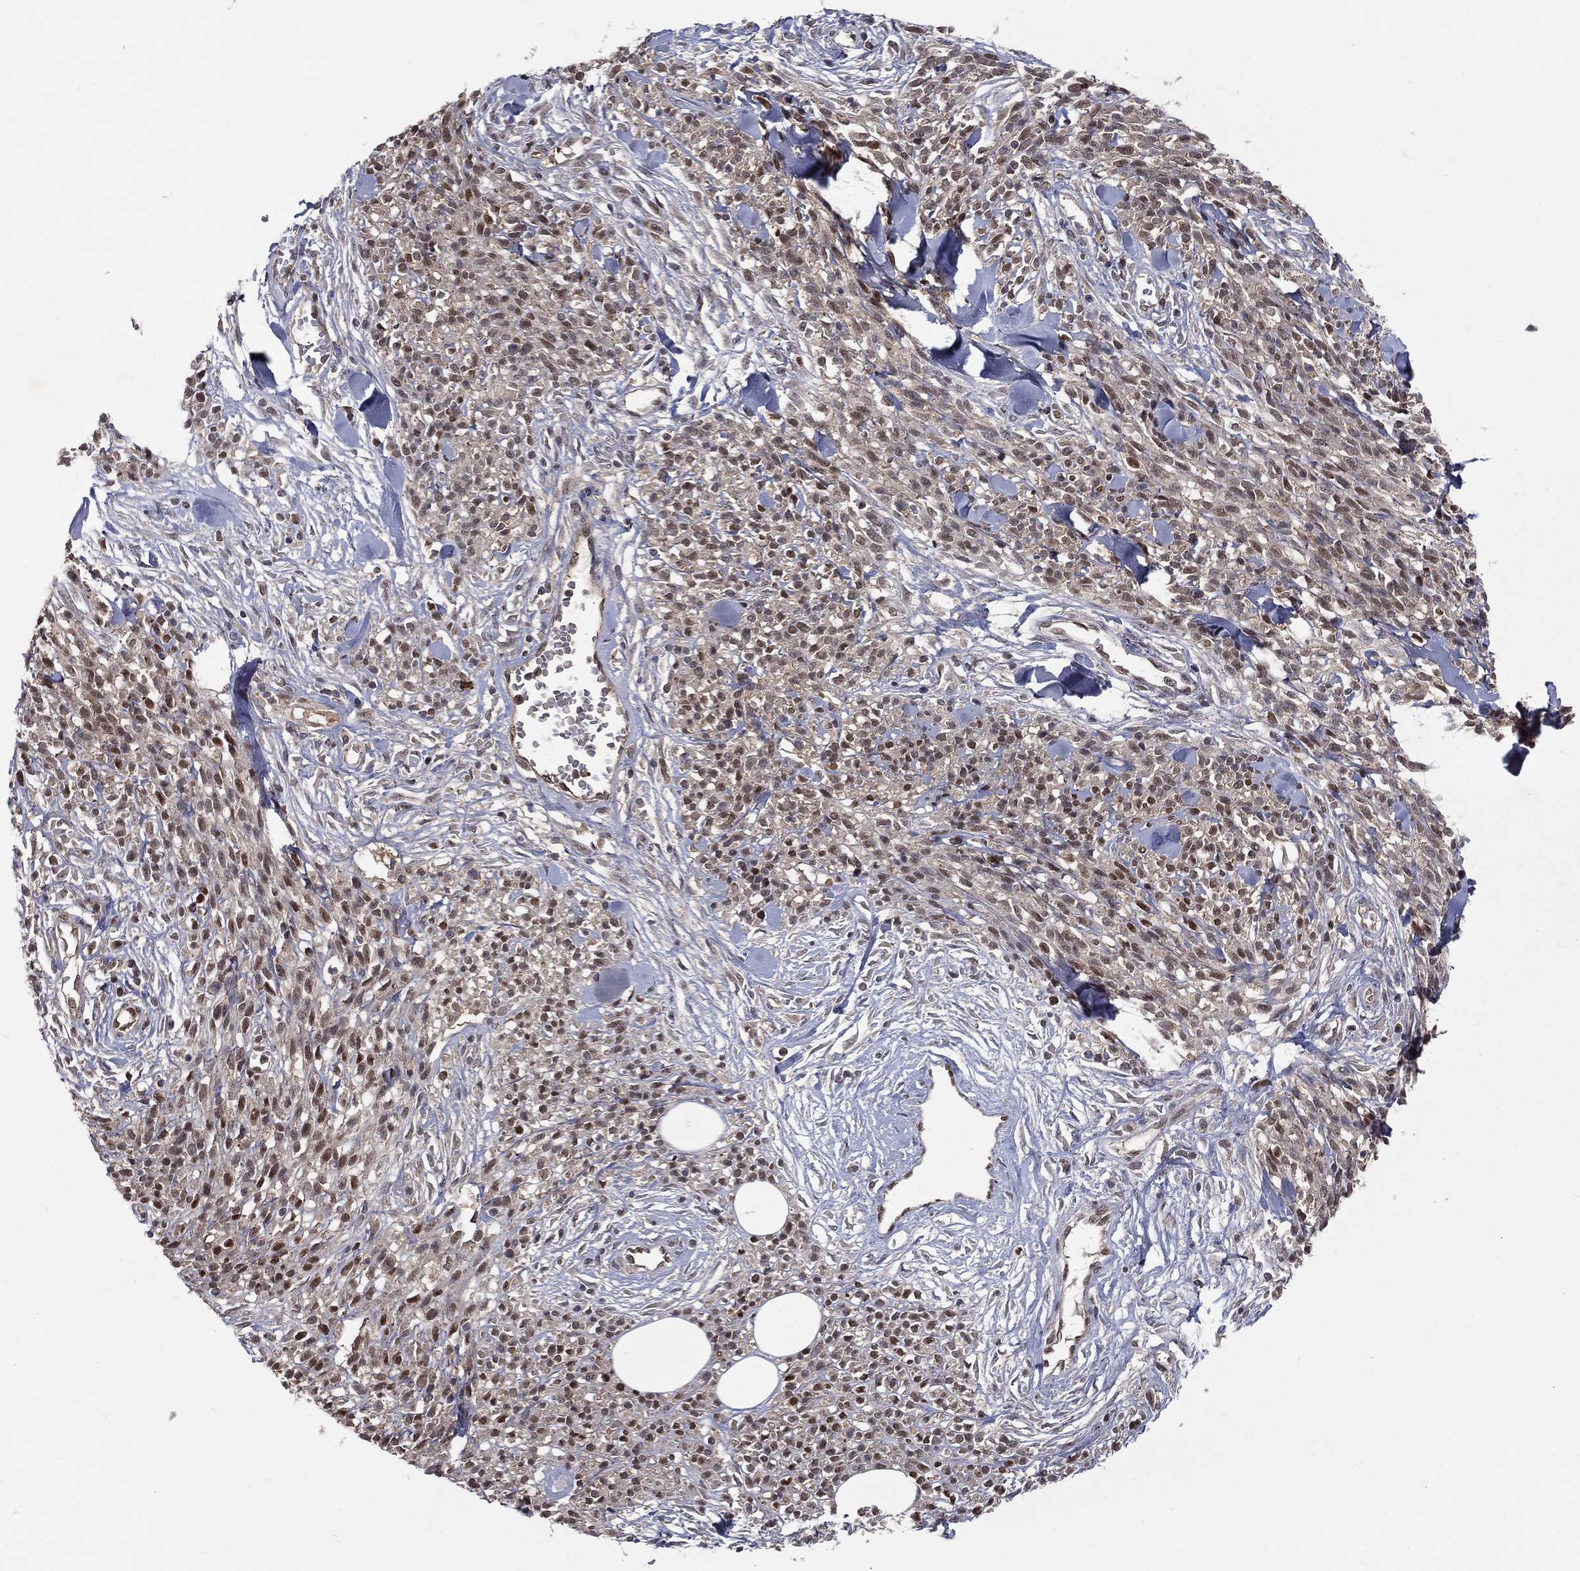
{"staining": {"intensity": "moderate", "quantity": "25%-75%", "location": "nuclear"}, "tissue": "melanoma", "cell_type": "Tumor cells", "image_type": "cancer", "snomed": [{"axis": "morphology", "description": "Malignant melanoma, NOS"}, {"axis": "topography", "description": "Skin"}, {"axis": "topography", "description": "Skin of trunk"}], "caption": "DAB immunohistochemical staining of melanoma exhibits moderate nuclear protein positivity in about 25%-75% of tumor cells.", "gene": "GMPR2", "patient": {"sex": "male", "age": 74}}